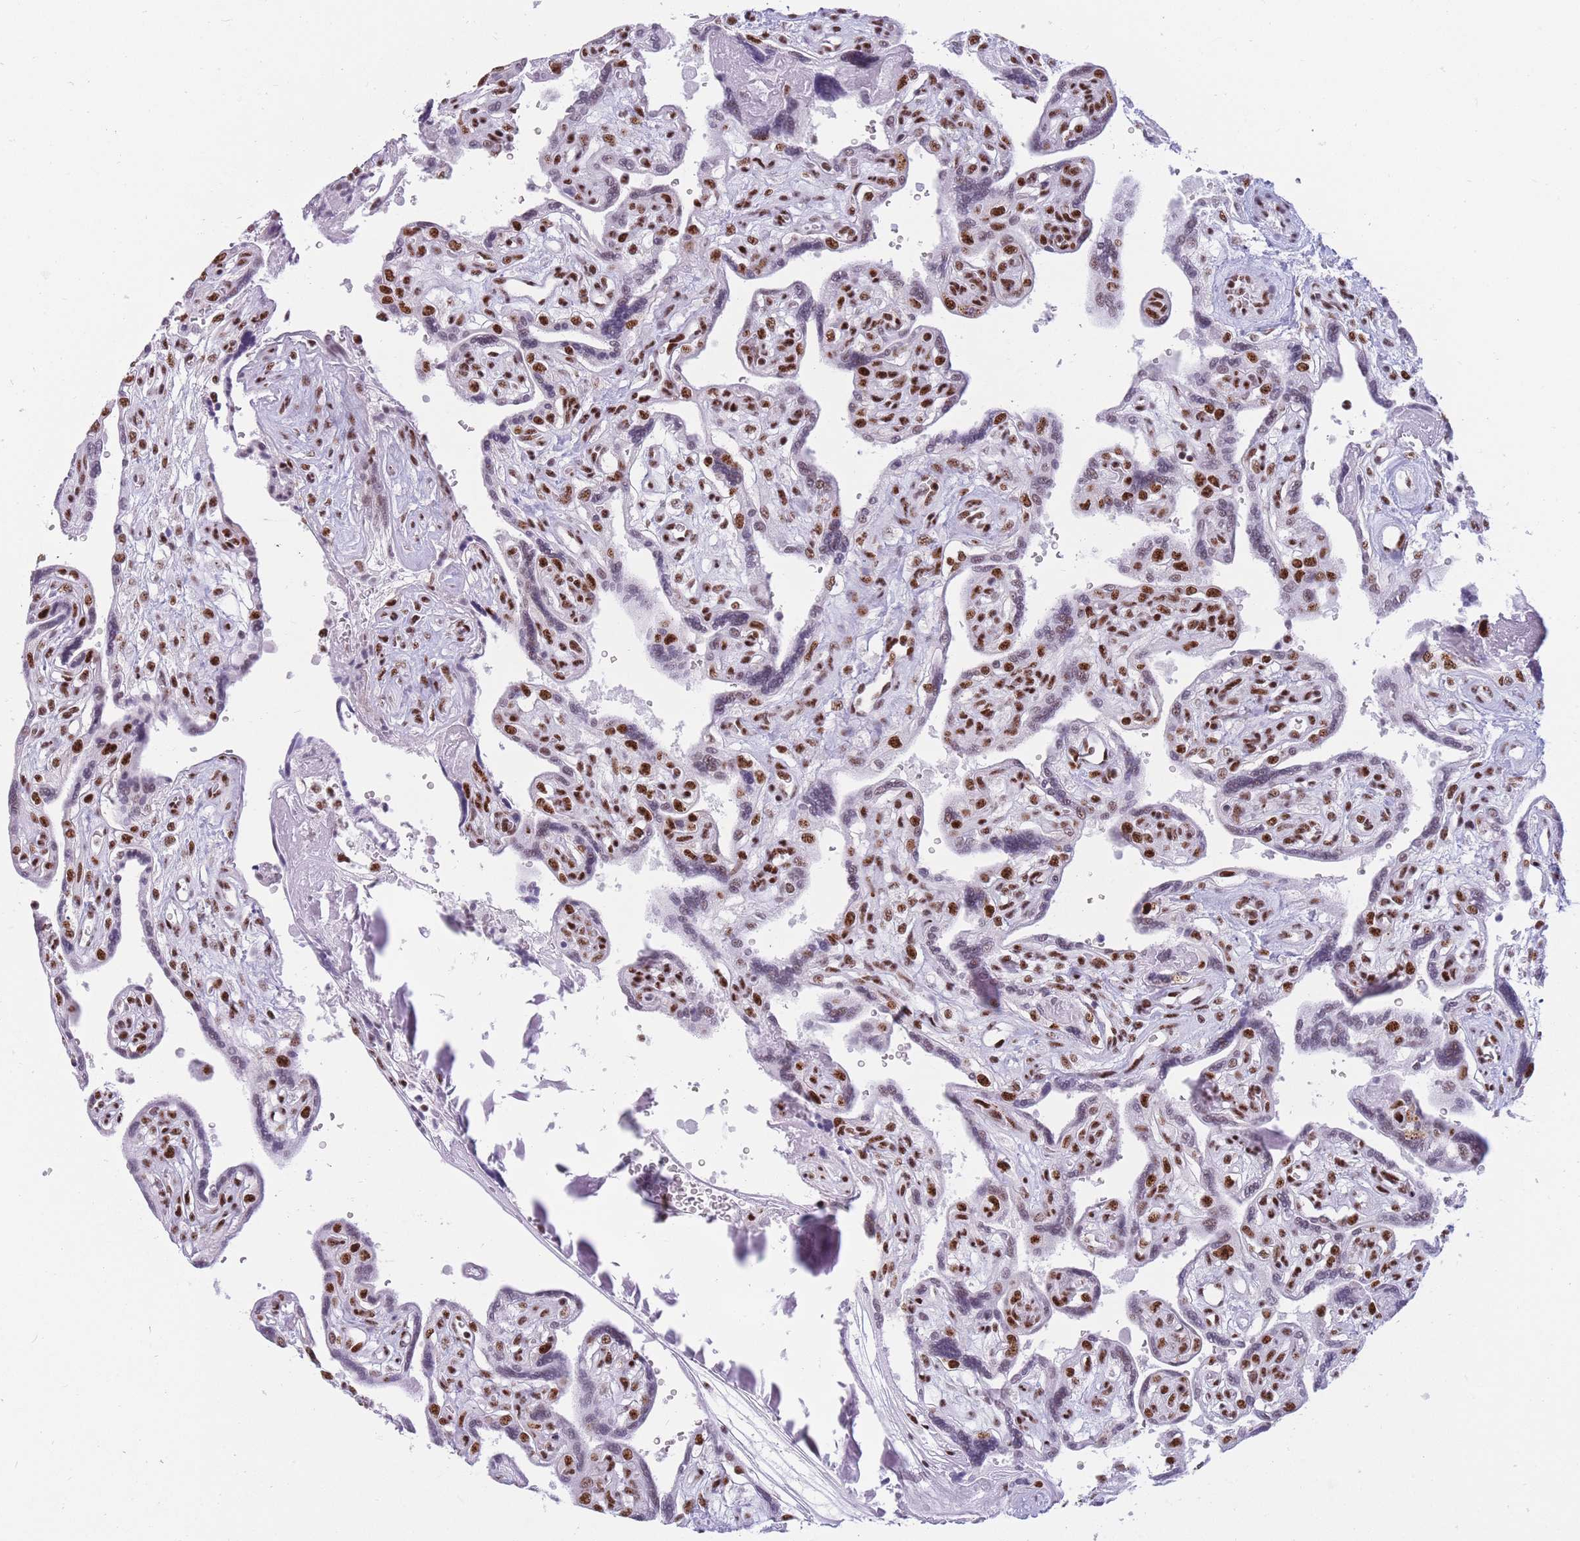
{"staining": {"intensity": "strong", "quantity": ">75%", "location": "nuclear"}, "tissue": "placenta", "cell_type": "Decidual cells", "image_type": "normal", "snomed": [{"axis": "morphology", "description": "Normal tissue, NOS"}, {"axis": "topography", "description": "Placenta"}], "caption": "About >75% of decidual cells in unremarkable human placenta display strong nuclear protein expression as visualized by brown immunohistochemical staining.", "gene": "TMEM35B", "patient": {"sex": "female", "age": 39}}